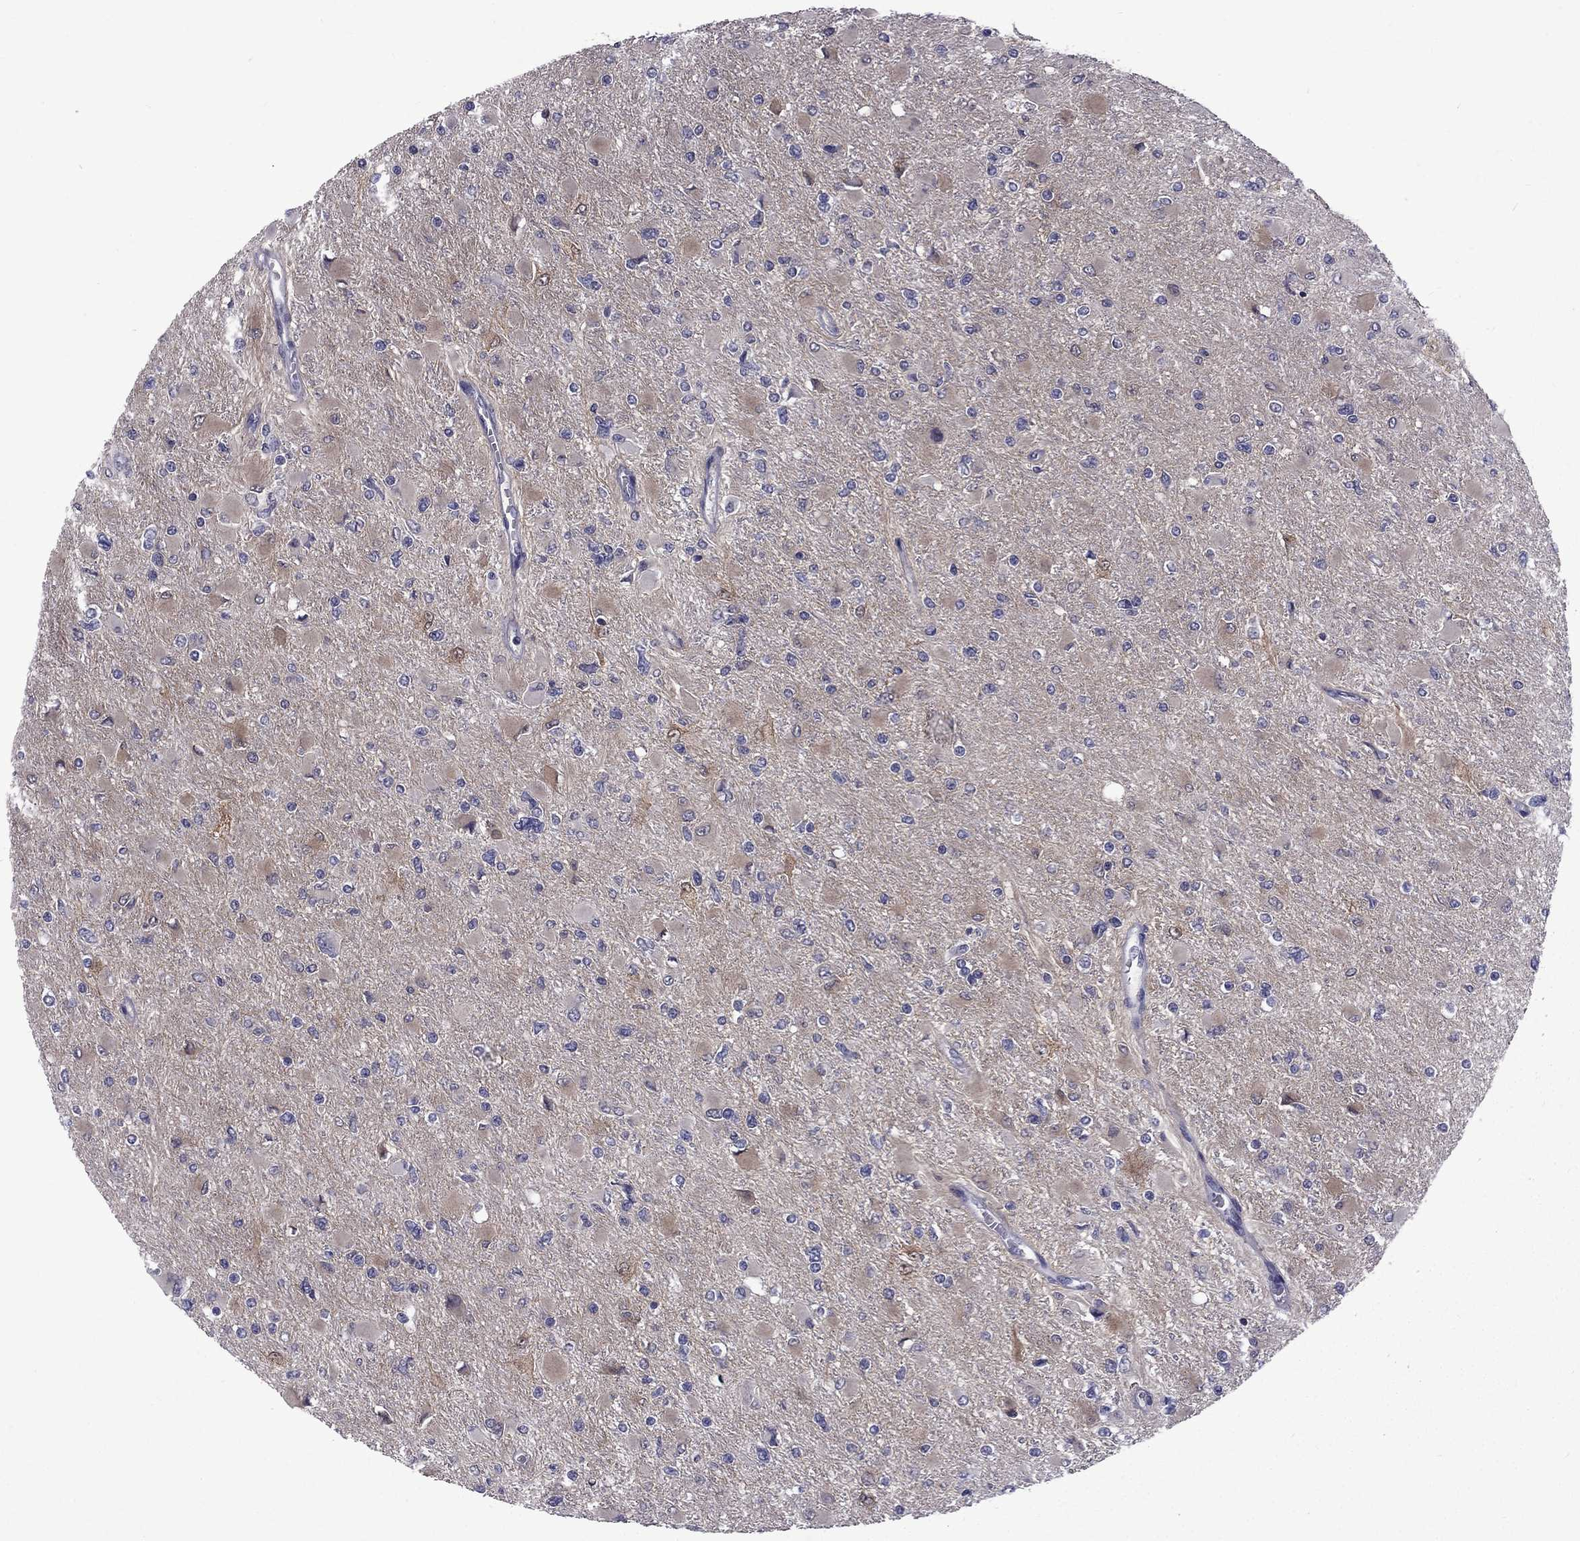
{"staining": {"intensity": "negative", "quantity": "none", "location": "none"}, "tissue": "glioma", "cell_type": "Tumor cells", "image_type": "cancer", "snomed": [{"axis": "morphology", "description": "Glioma, malignant, High grade"}, {"axis": "topography", "description": "Cerebral cortex"}], "caption": "Tumor cells are negative for protein expression in human high-grade glioma (malignant).", "gene": "SNTA1", "patient": {"sex": "female", "age": 36}}